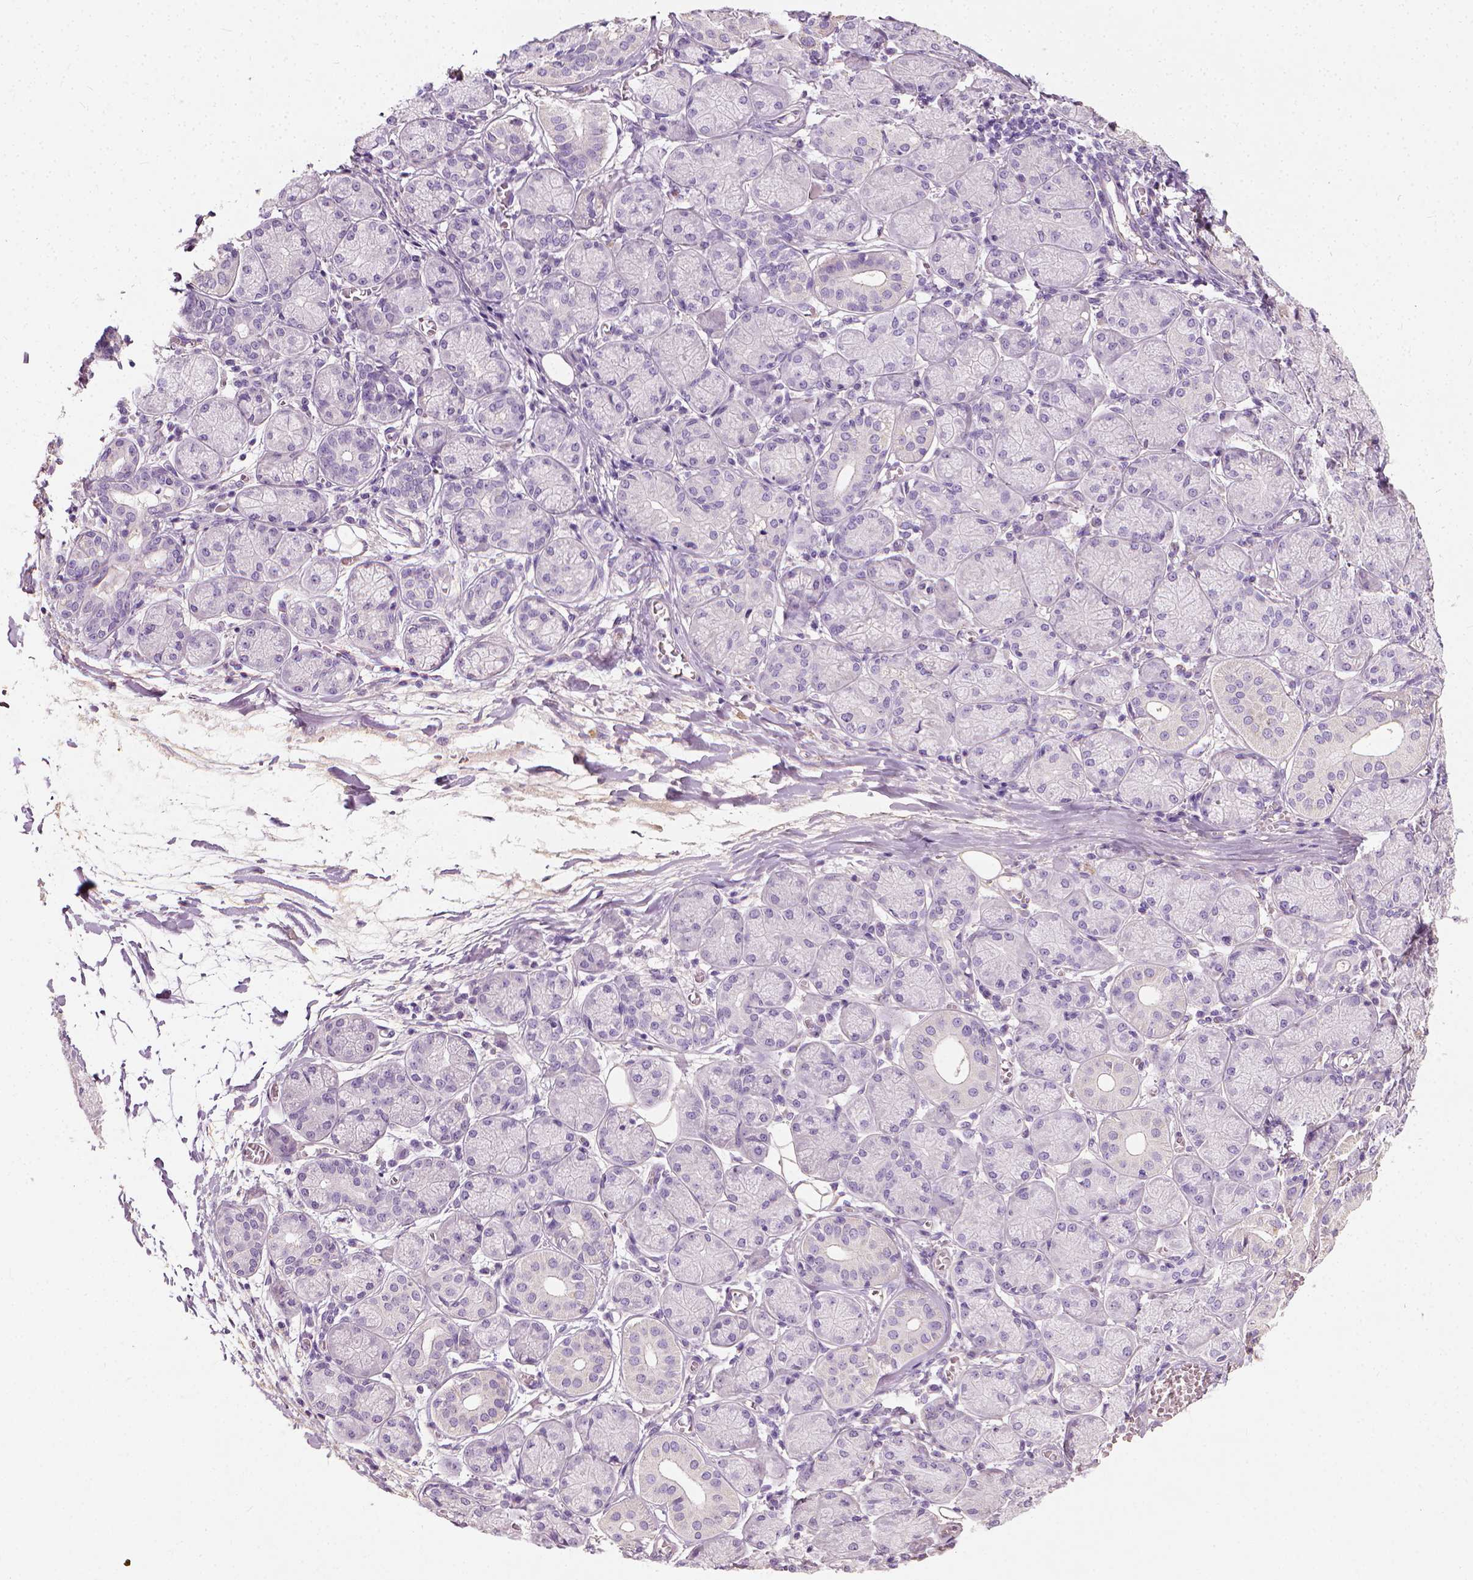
{"staining": {"intensity": "negative", "quantity": "none", "location": "none"}, "tissue": "salivary gland", "cell_type": "Glandular cells", "image_type": "normal", "snomed": [{"axis": "morphology", "description": "Normal tissue, NOS"}, {"axis": "topography", "description": "Salivary gland"}, {"axis": "topography", "description": "Peripheral nerve tissue"}], "caption": "Immunohistochemistry (IHC) of benign human salivary gland reveals no positivity in glandular cells. (Brightfield microscopy of DAB (3,3'-diaminobenzidine) IHC at high magnification).", "gene": "DHCR24", "patient": {"sex": "female", "age": 24}}